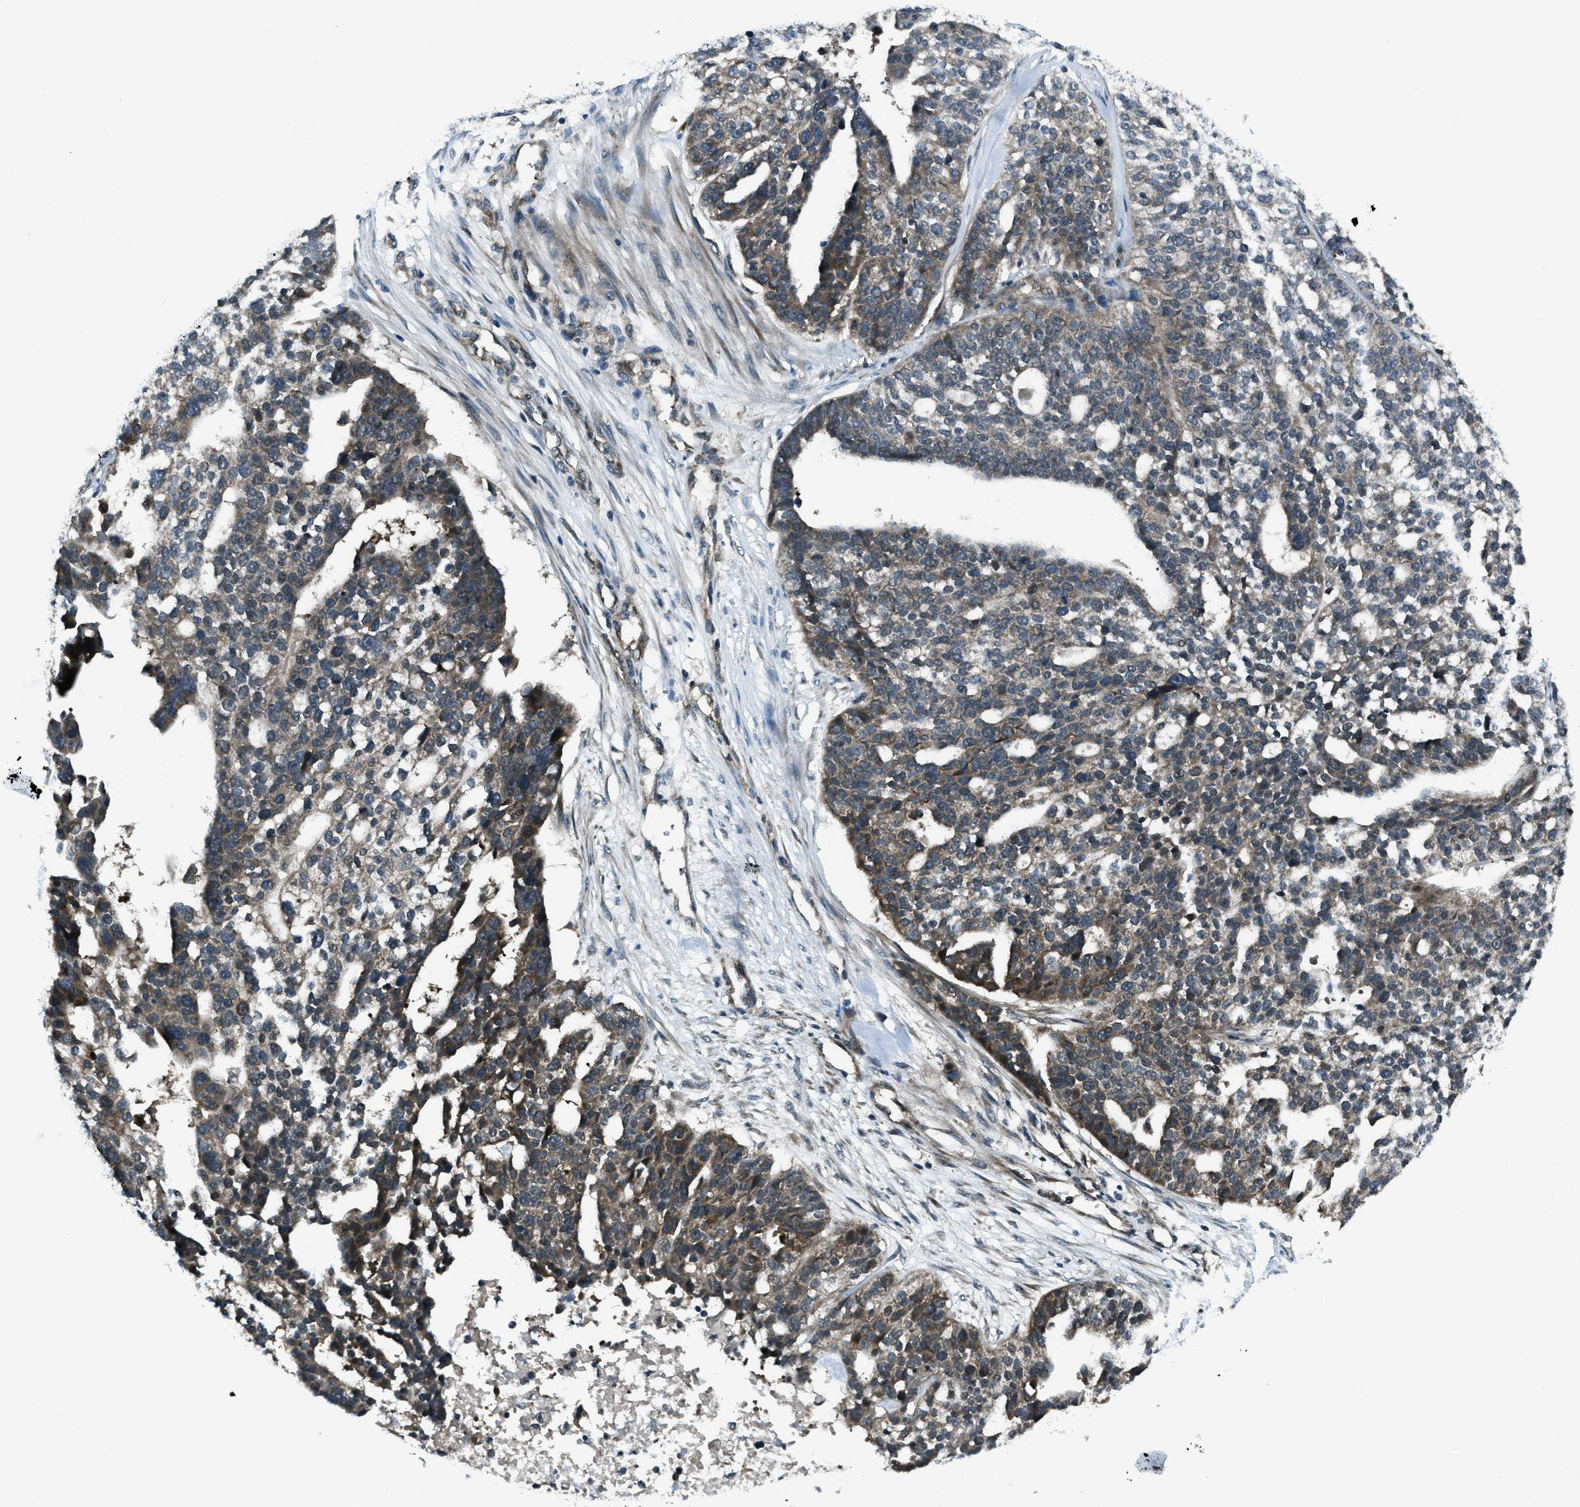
{"staining": {"intensity": "moderate", "quantity": "25%-75%", "location": "cytoplasmic/membranous"}, "tissue": "ovarian cancer", "cell_type": "Tumor cells", "image_type": "cancer", "snomed": [{"axis": "morphology", "description": "Cystadenocarcinoma, serous, NOS"}, {"axis": "topography", "description": "Ovary"}], "caption": "Protein staining of ovarian serous cystadenocarcinoma tissue shows moderate cytoplasmic/membranous positivity in approximately 25%-75% of tumor cells.", "gene": "ASAP2", "patient": {"sex": "female", "age": 59}}